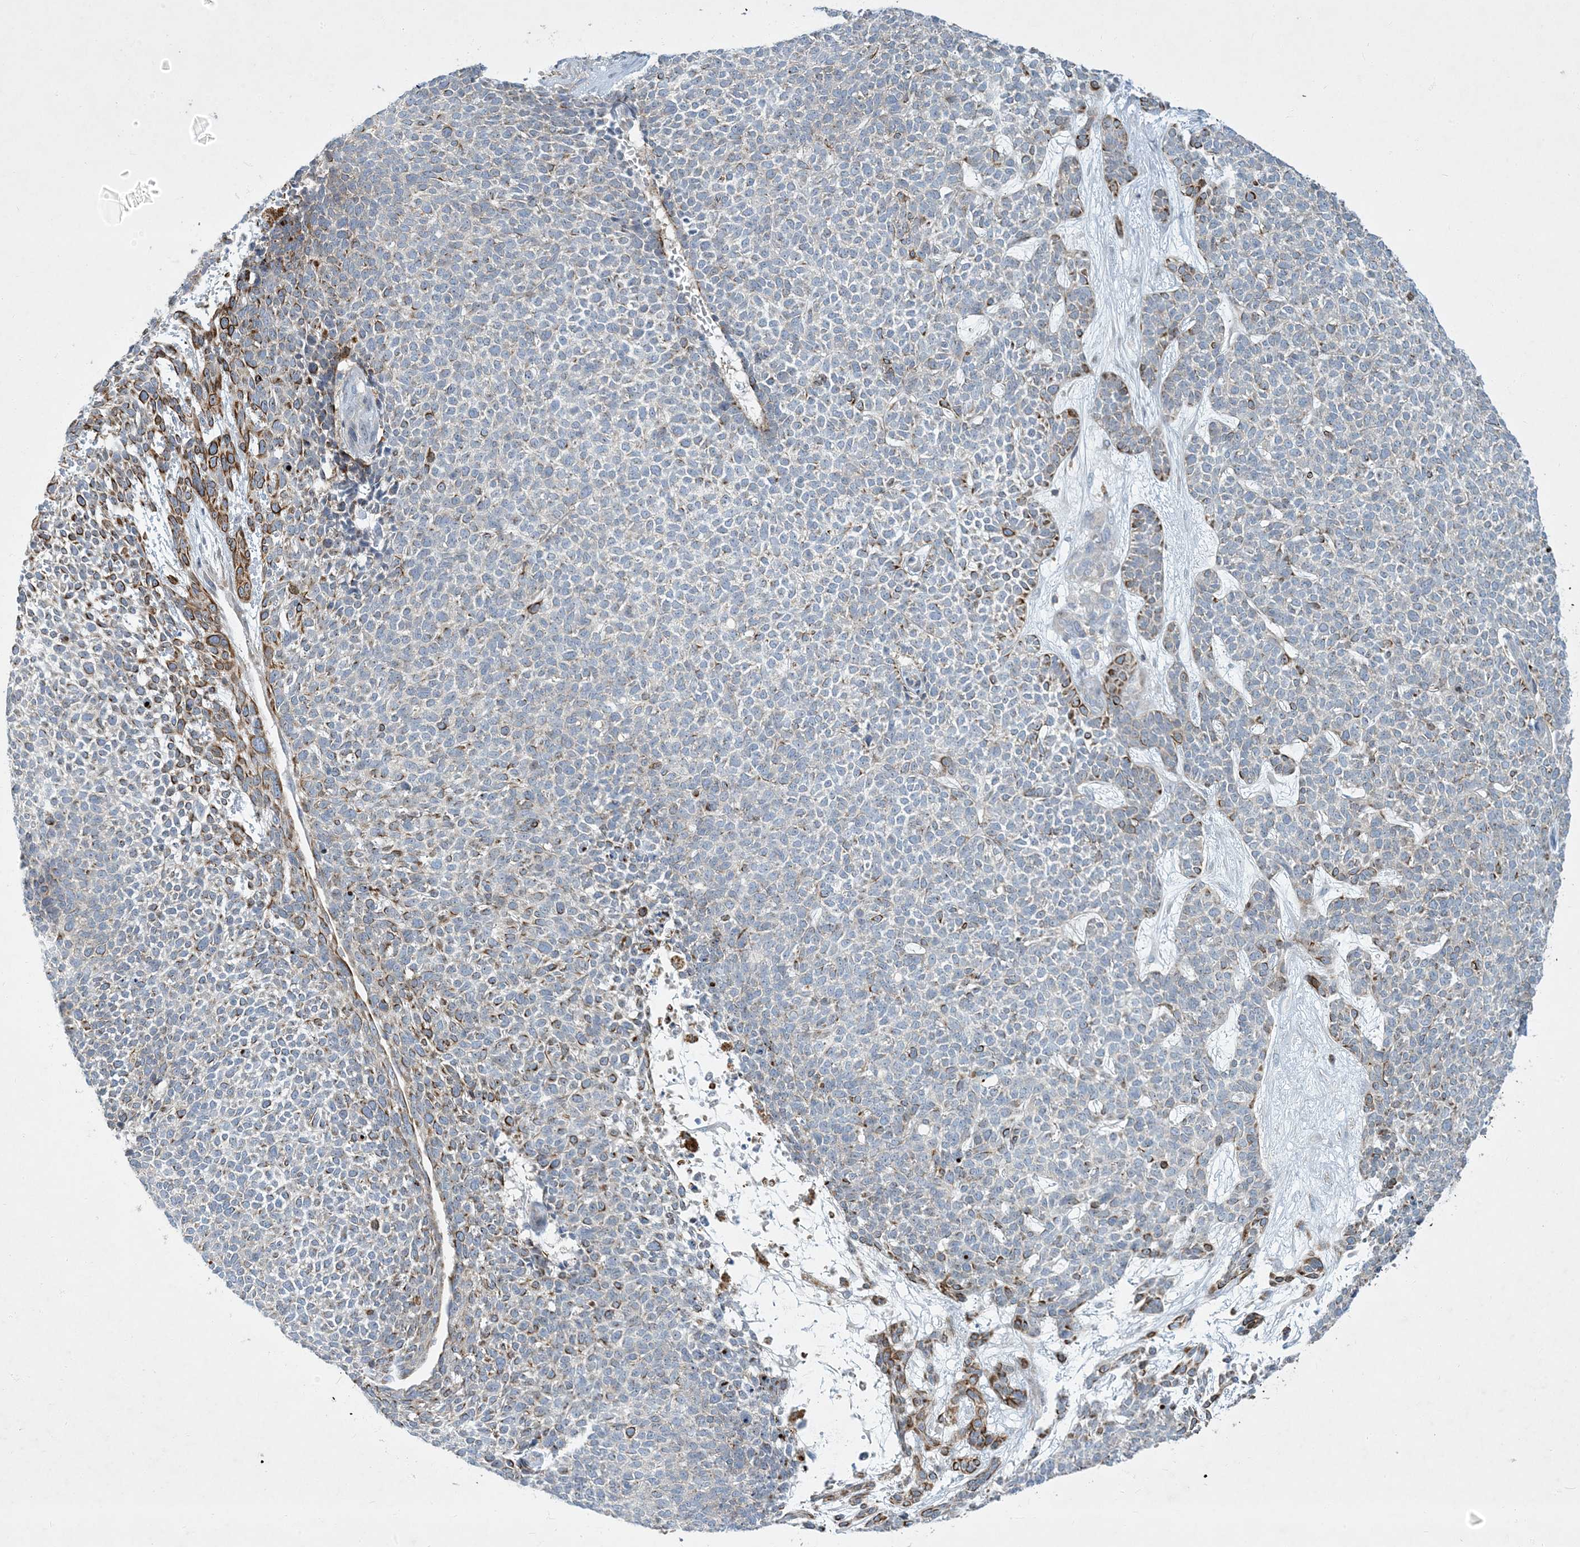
{"staining": {"intensity": "moderate", "quantity": "<25%", "location": "cytoplasmic/membranous"}, "tissue": "skin cancer", "cell_type": "Tumor cells", "image_type": "cancer", "snomed": [{"axis": "morphology", "description": "Basal cell carcinoma"}, {"axis": "topography", "description": "Skin"}], "caption": "This is an image of IHC staining of skin basal cell carcinoma, which shows moderate expression in the cytoplasmic/membranous of tumor cells.", "gene": "LTN1", "patient": {"sex": "female", "age": 84}}